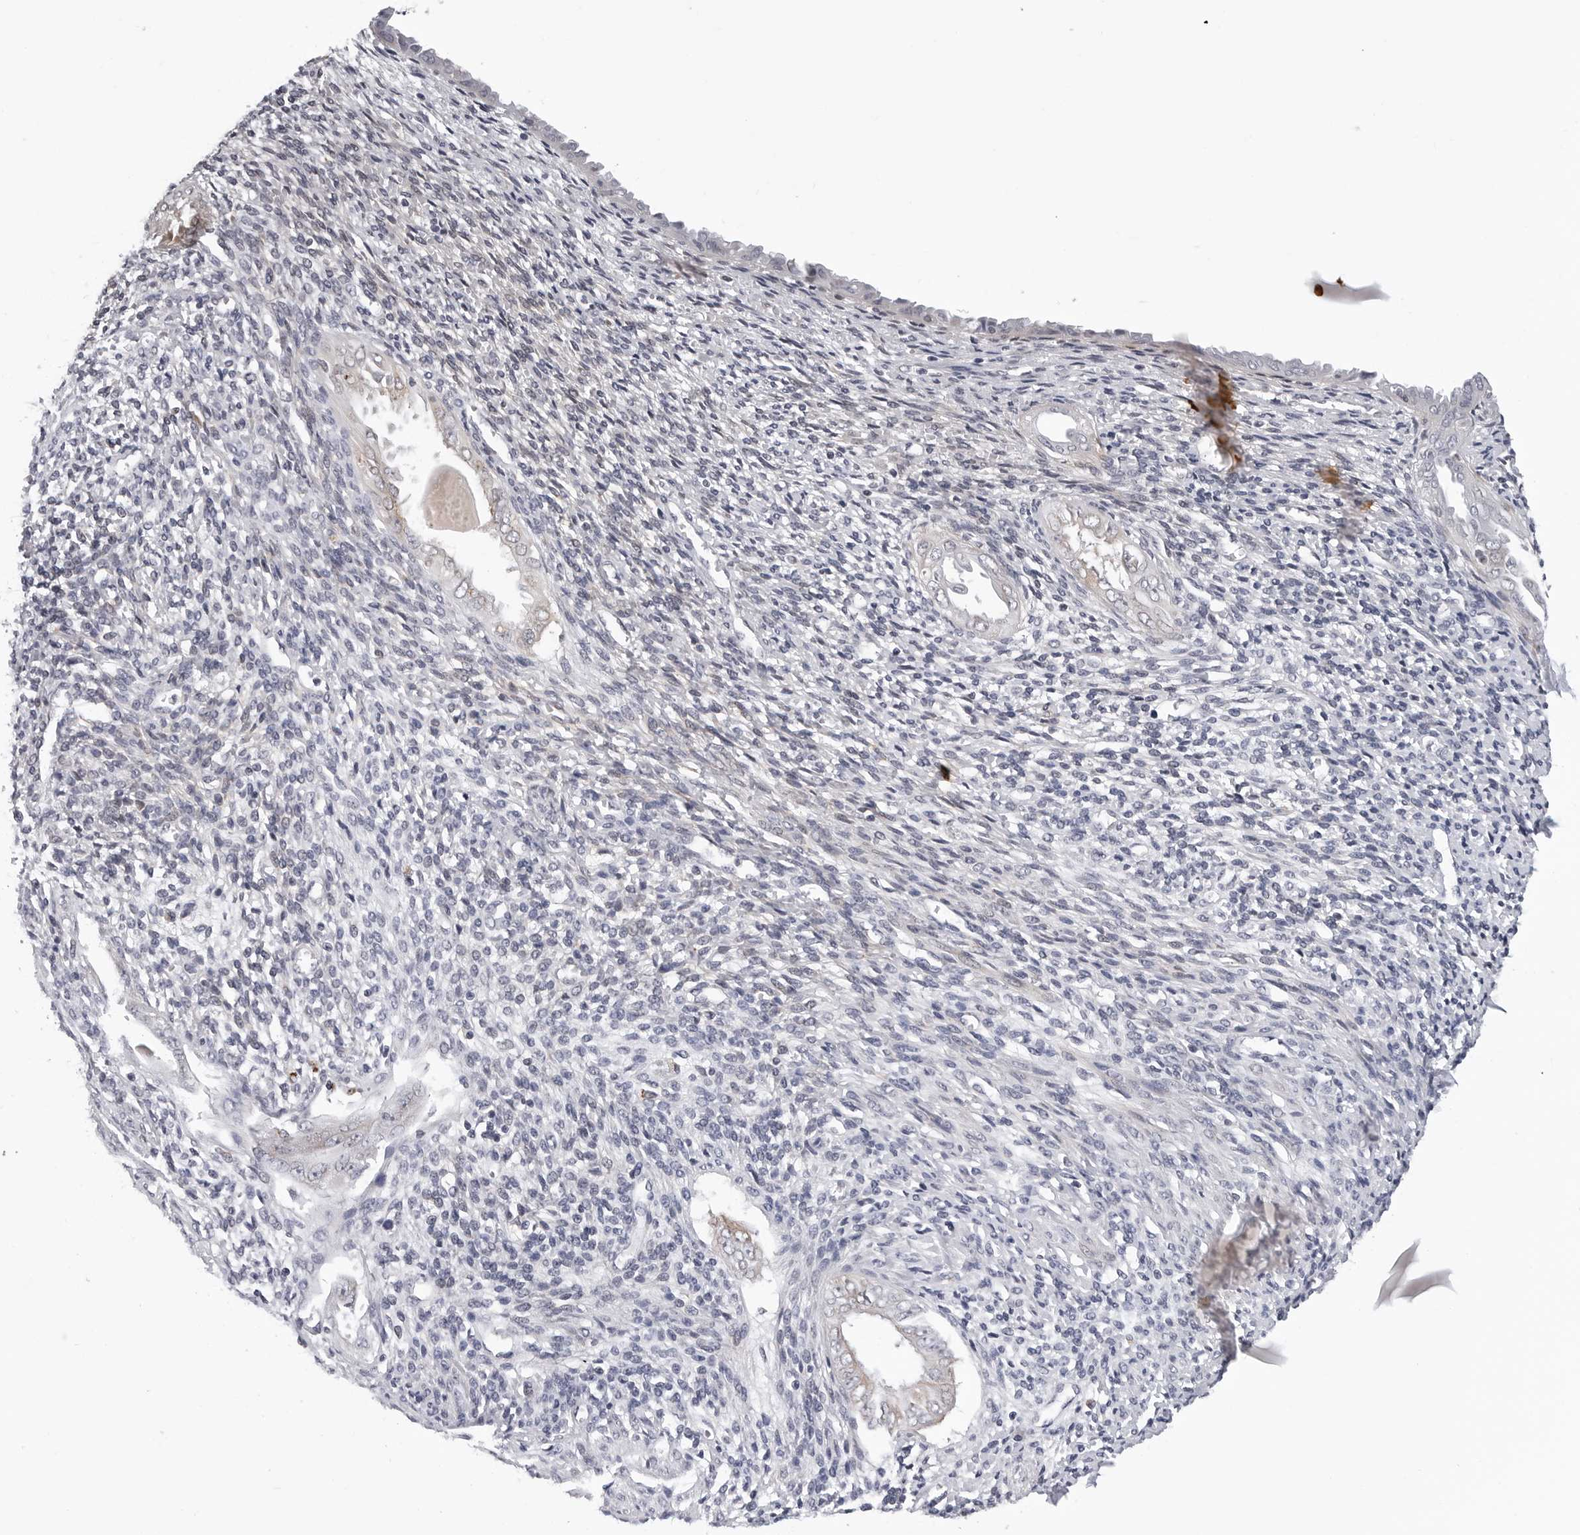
{"staining": {"intensity": "negative", "quantity": "none", "location": "none"}, "tissue": "endometrium", "cell_type": "Cells in endometrial stroma", "image_type": "normal", "snomed": [{"axis": "morphology", "description": "Normal tissue, NOS"}, {"axis": "topography", "description": "Endometrium"}], "caption": "Image shows no significant protein staining in cells in endometrial stroma of normal endometrium.", "gene": "KIAA1614", "patient": {"sex": "female", "age": 66}}